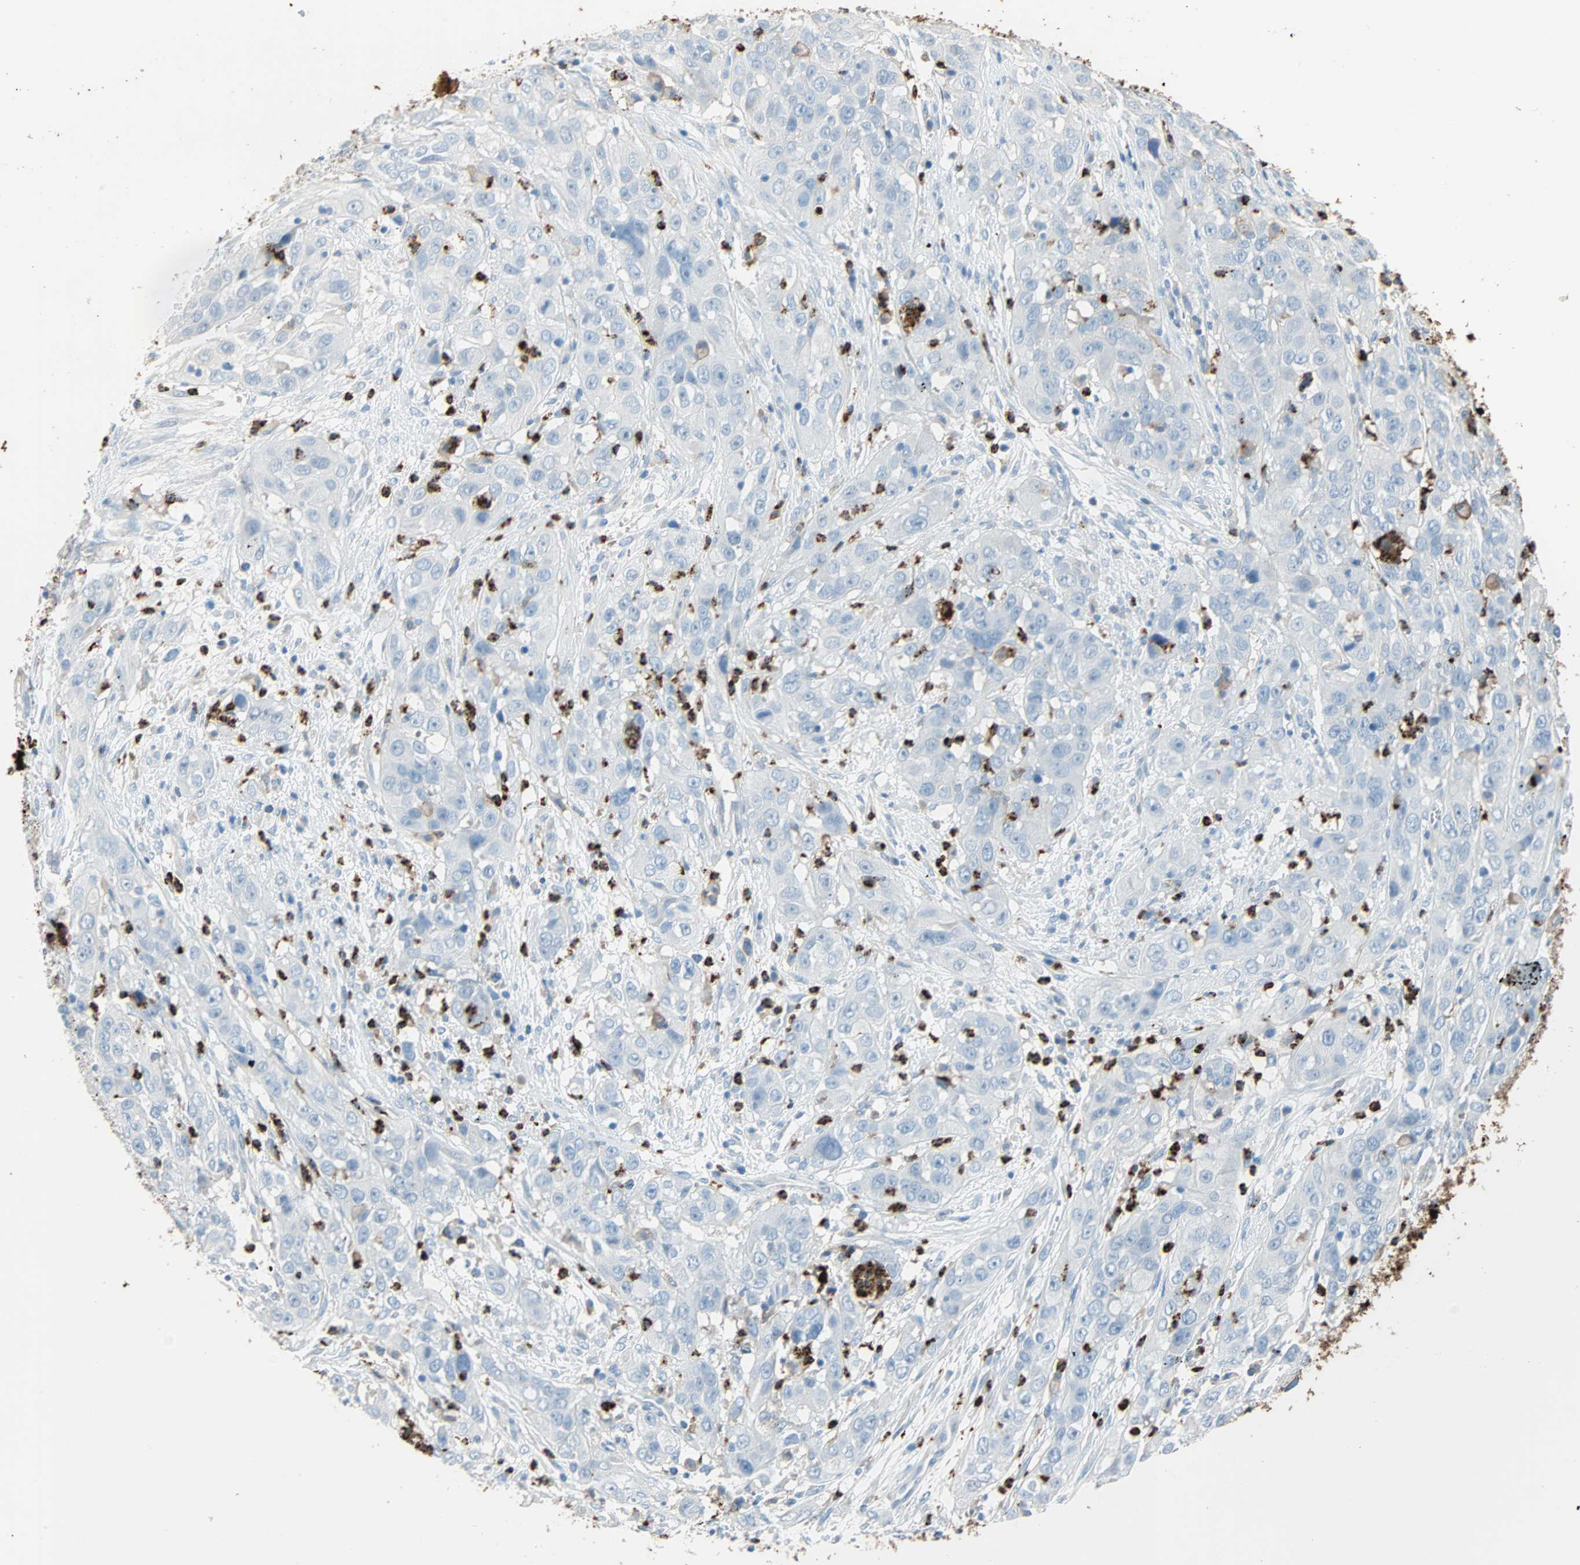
{"staining": {"intensity": "negative", "quantity": "none", "location": "none"}, "tissue": "cervical cancer", "cell_type": "Tumor cells", "image_type": "cancer", "snomed": [{"axis": "morphology", "description": "Squamous cell carcinoma, NOS"}, {"axis": "topography", "description": "Cervix"}], "caption": "Immunohistochemistry (IHC) of cervical cancer (squamous cell carcinoma) reveals no positivity in tumor cells. Nuclei are stained in blue.", "gene": "CLEC4A", "patient": {"sex": "female", "age": 32}}